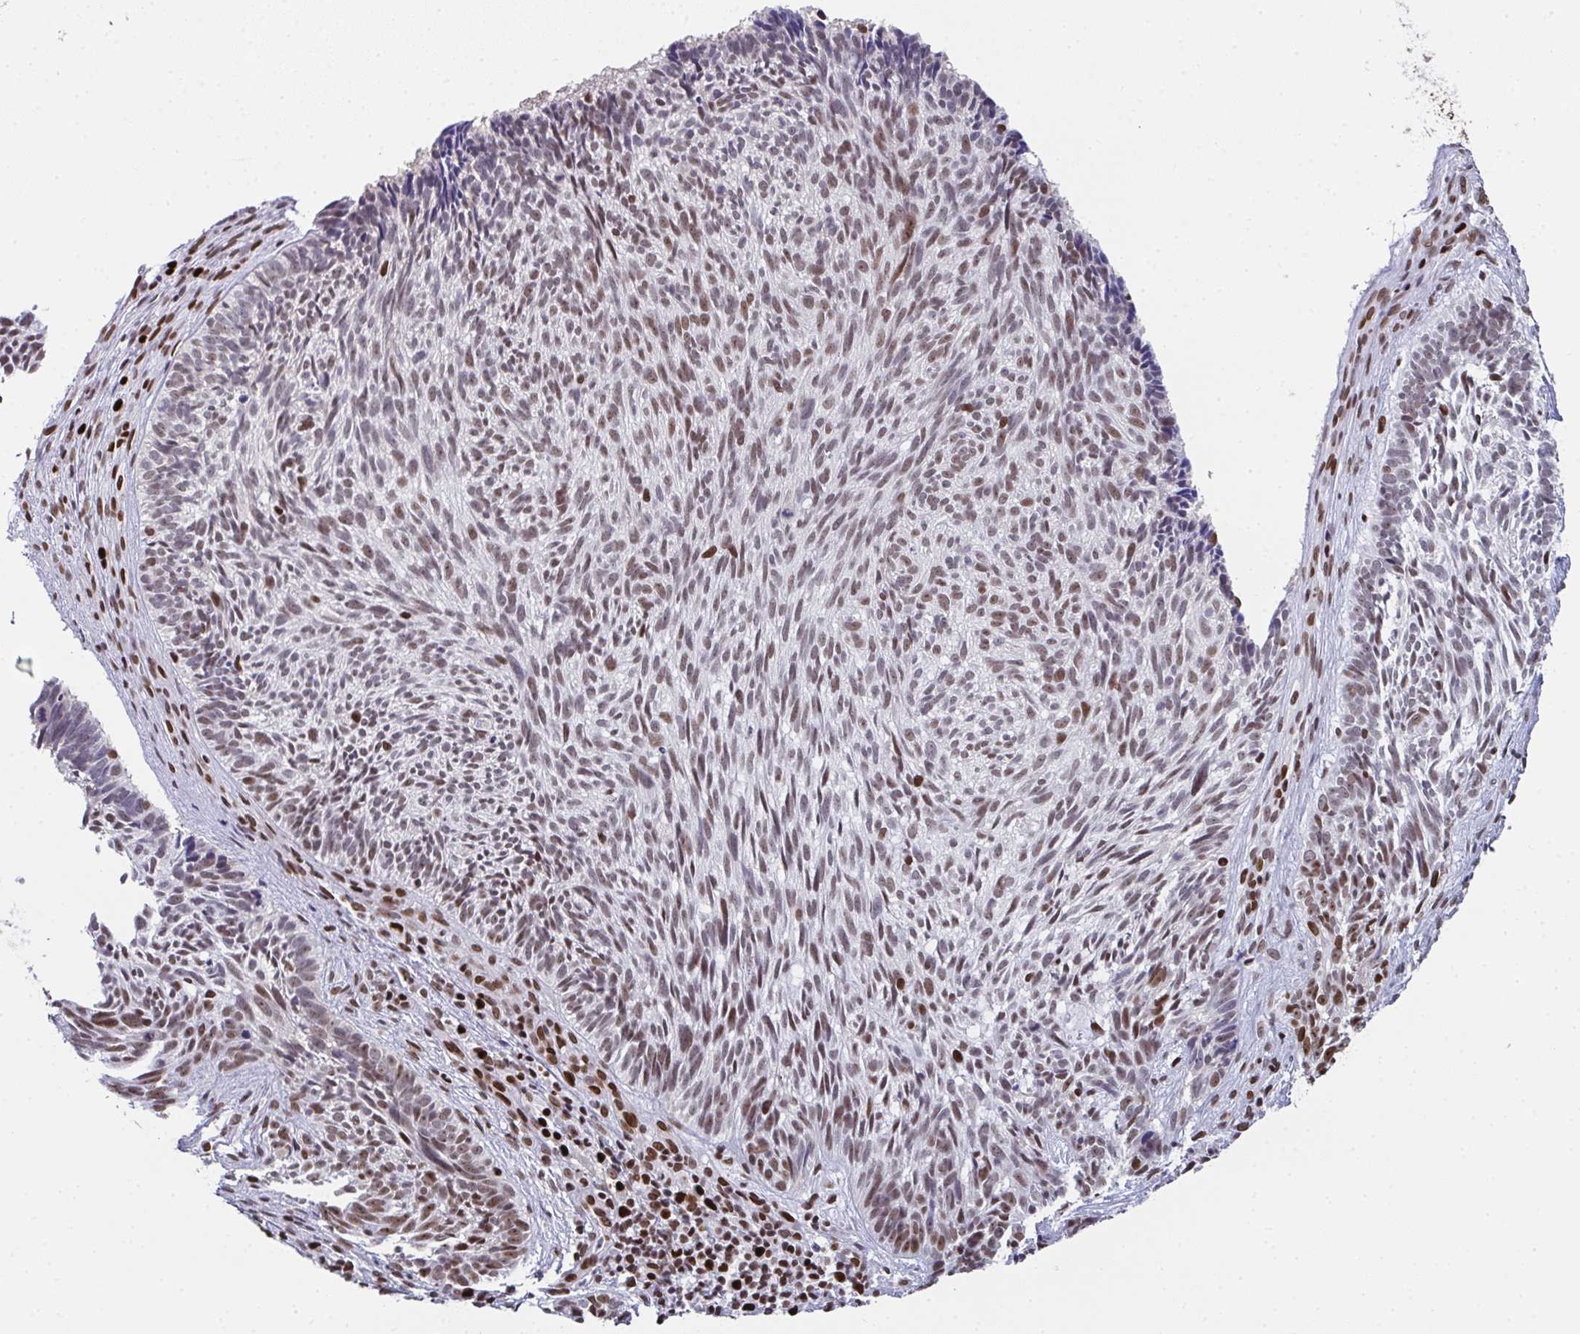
{"staining": {"intensity": "weak", "quantity": "25%-75%", "location": "nuclear"}, "tissue": "skin cancer", "cell_type": "Tumor cells", "image_type": "cancer", "snomed": [{"axis": "morphology", "description": "Basal cell carcinoma"}, {"axis": "topography", "description": "Skin"}], "caption": "Immunohistochemical staining of skin cancer demonstrates weak nuclear protein staining in about 25%-75% of tumor cells.", "gene": "RB1", "patient": {"sex": "male", "age": 65}}